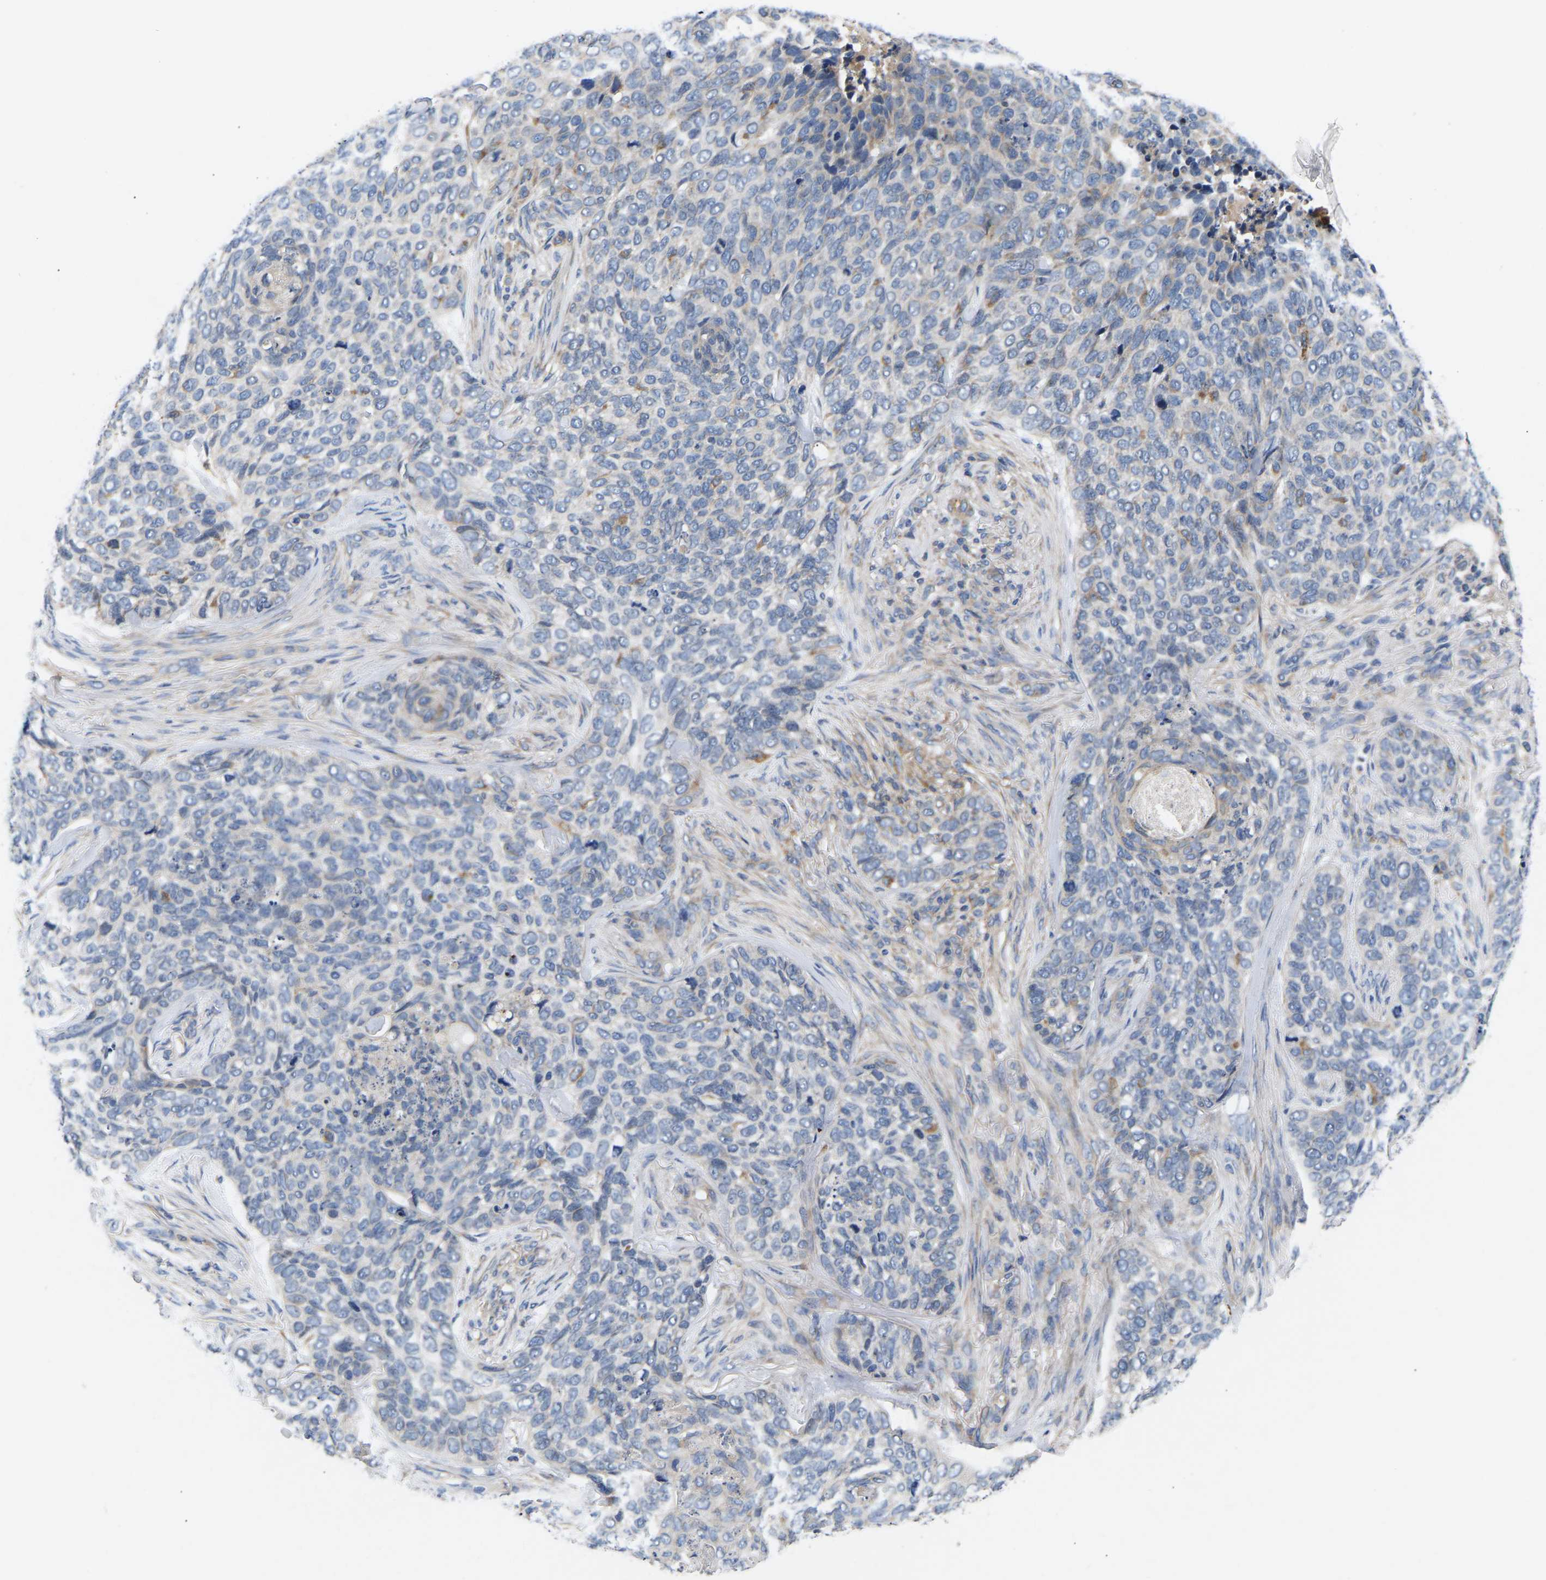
{"staining": {"intensity": "negative", "quantity": "none", "location": "none"}, "tissue": "skin cancer", "cell_type": "Tumor cells", "image_type": "cancer", "snomed": [{"axis": "morphology", "description": "Basal cell carcinoma"}, {"axis": "topography", "description": "Skin"}], "caption": "An immunohistochemistry (IHC) photomicrograph of skin basal cell carcinoma is shown. There is no staining in tumor cells of skin basal cell carcinoma.", "gene": "AIMP2", "patient": {"sex": "female", "age": 64}}